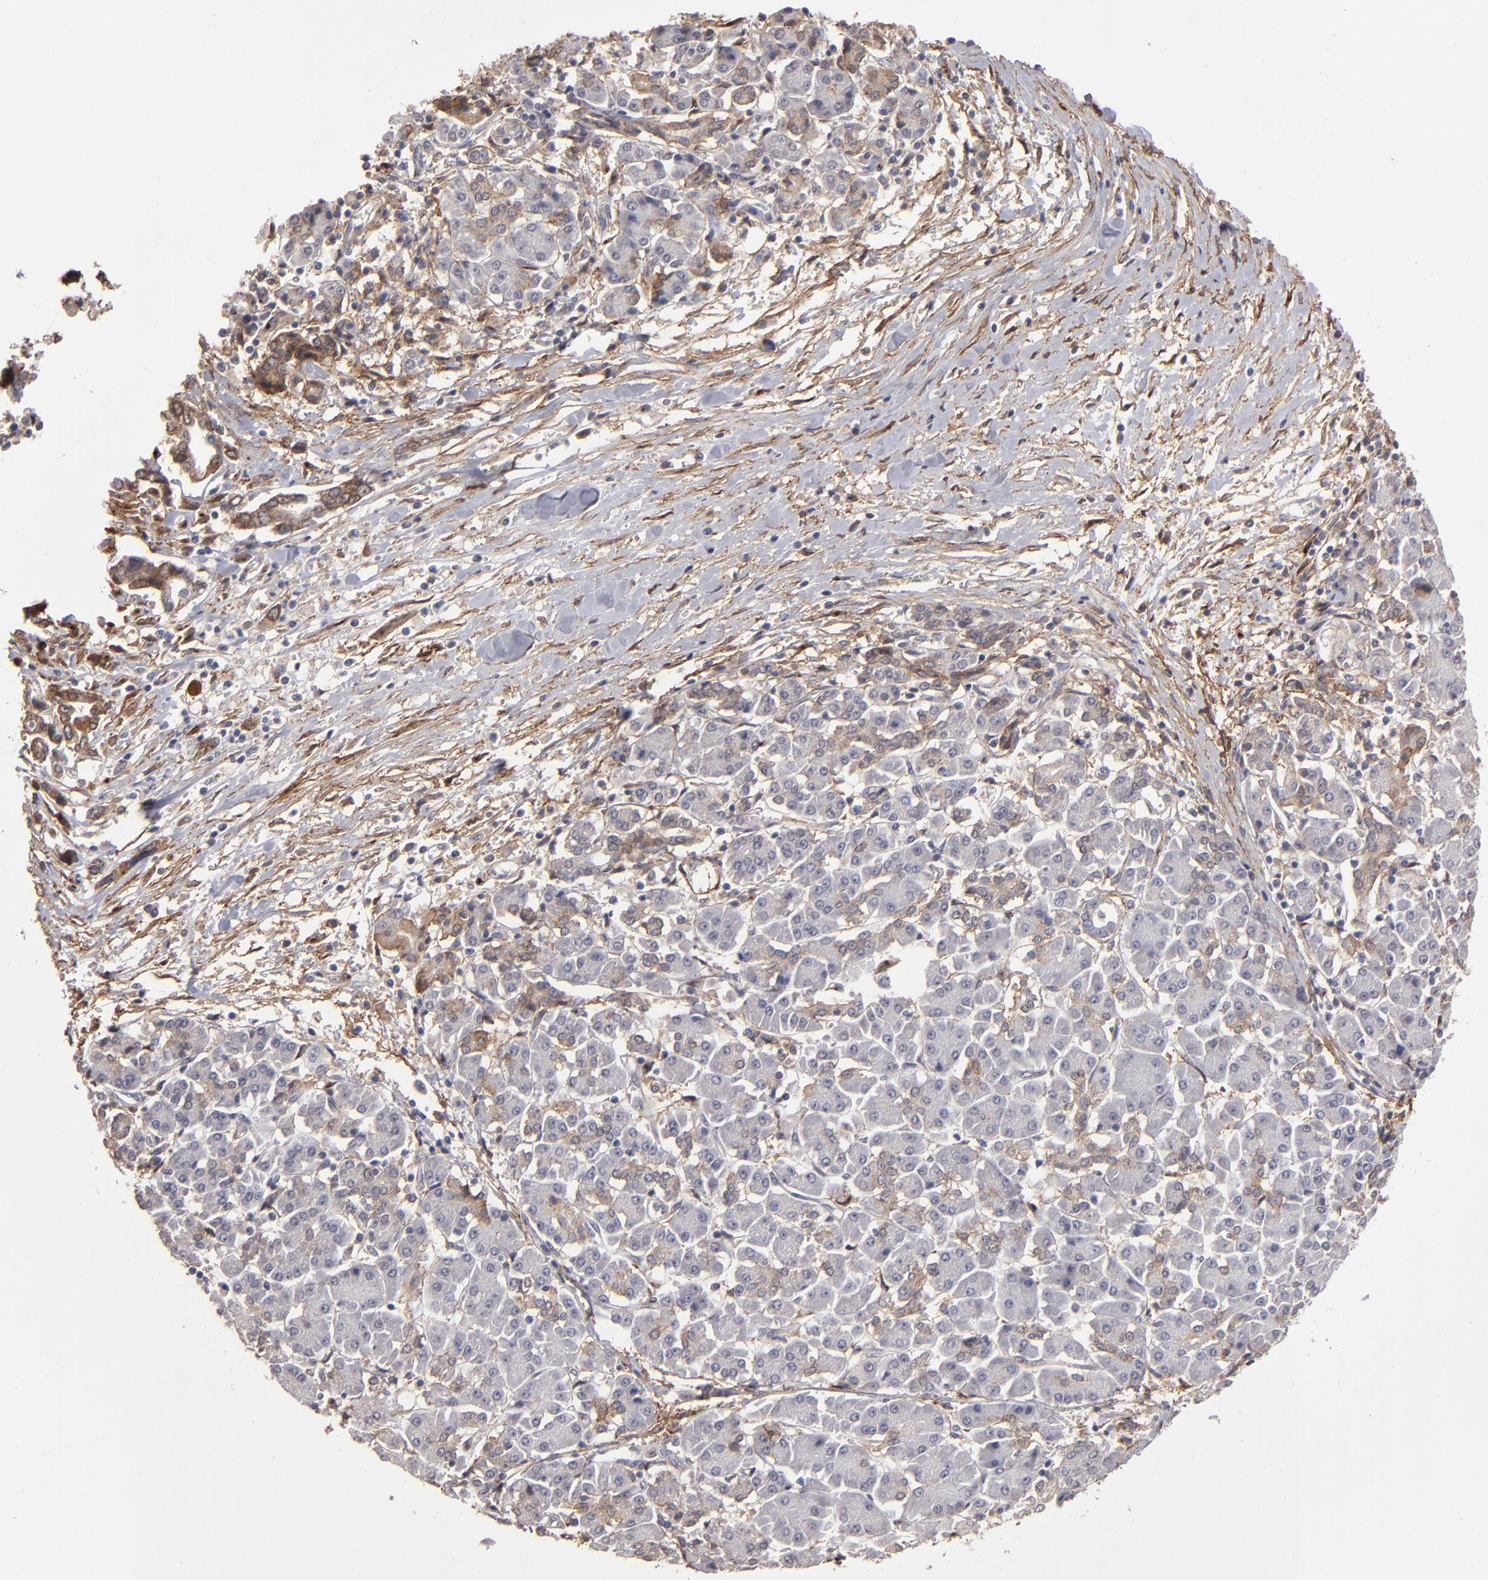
{"staining": {"intensity": "weak", "quantity": "<25%", "location": "cytoplasmic/membranous"}, "tissue": "pancreatic cancer", "cell_type": "Tumor cells", "image_type": "cancer", "snomed": [{"axis": "morphology", "description": "Adenocarcinoma, NOS"}, {"axis": "topography", "description": "Pancreas"}], "caption": "Tumor cells are negative for brown protein staining in pancreatic cancer.", "gene": "ITGB5", "patient": {"sex": "female", "age": 57}}